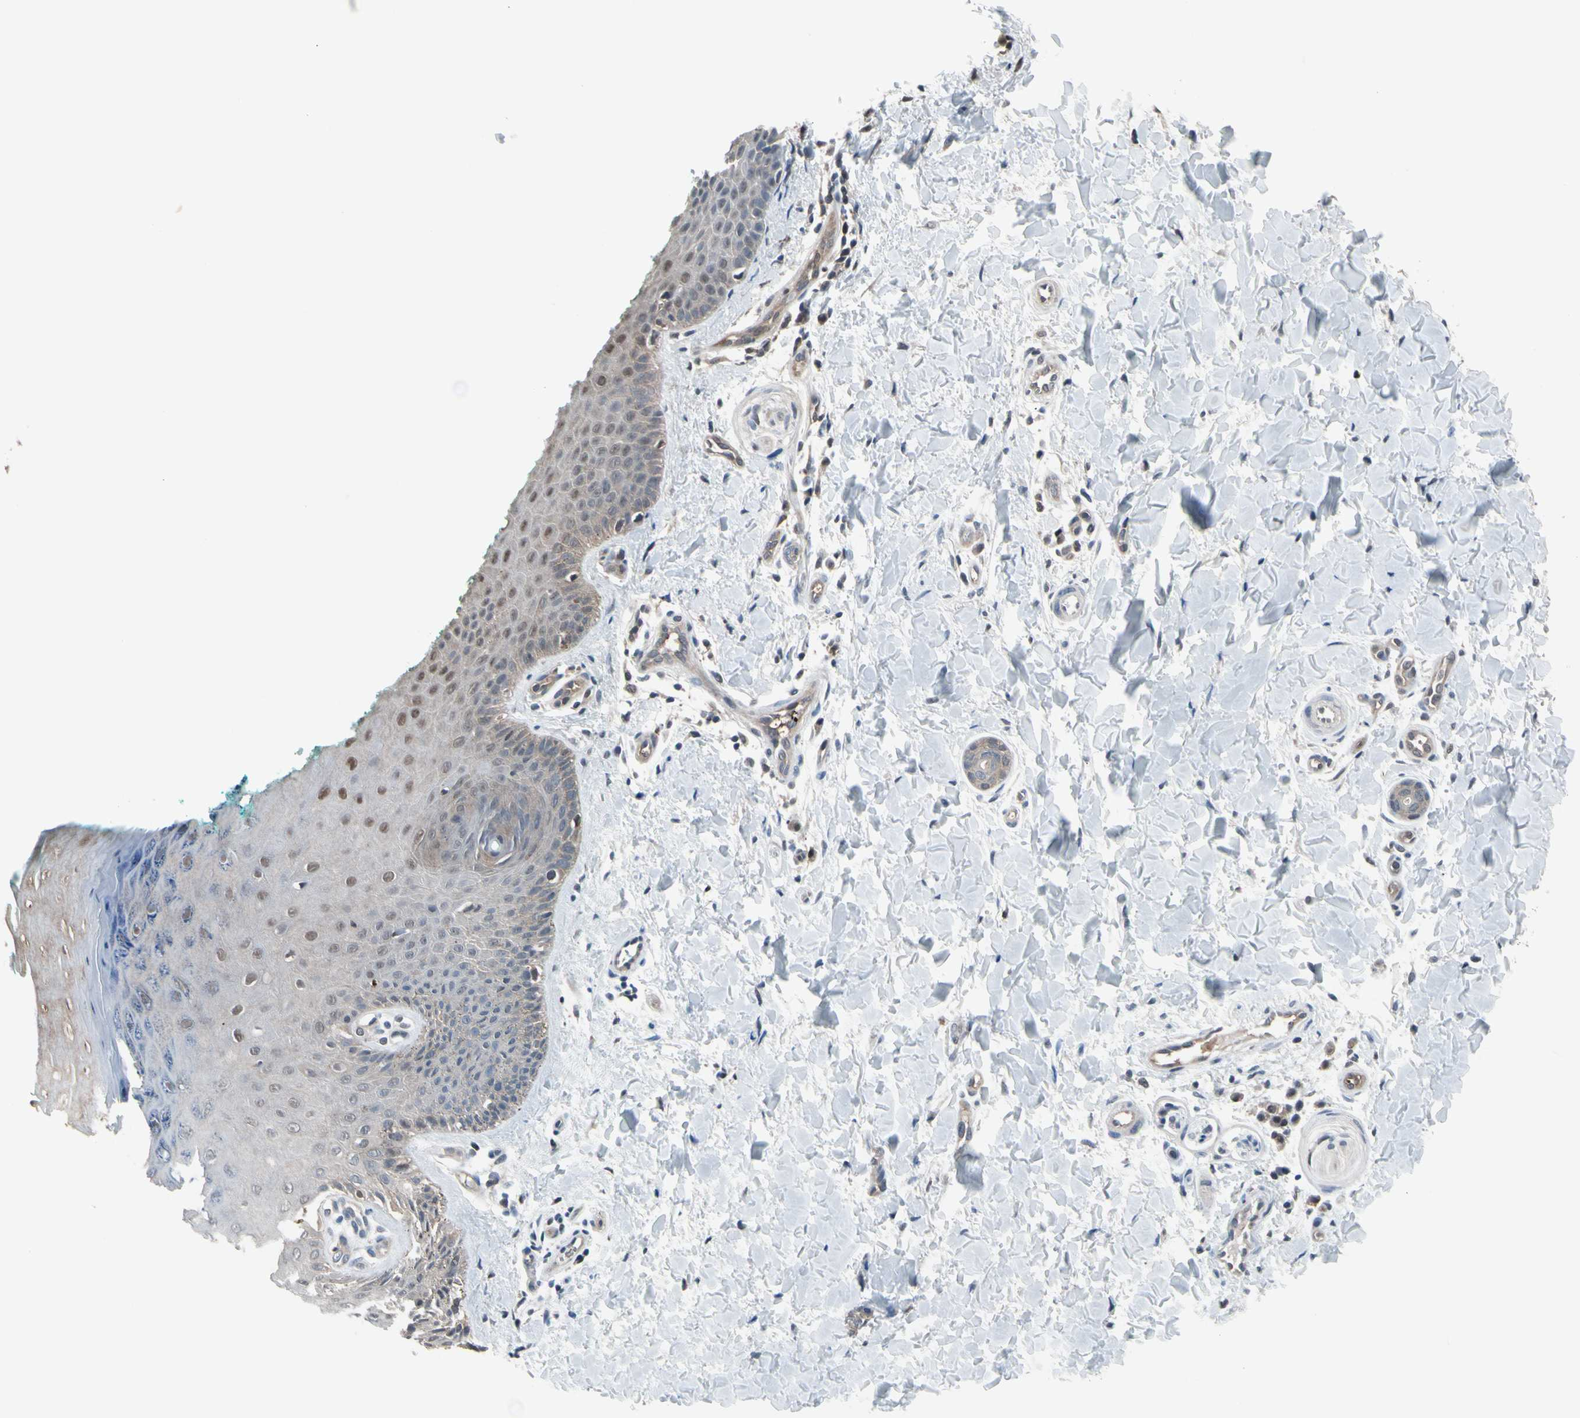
{"staining": {"intensity": "negative", "quantity": "none", "location": "none"}, "tissue": "skin", "cell_type": "Fibroblasts", "image_type": "normal", "snomed": [{"axis": "morphology", "description": "Normal tissue, NOS"}, {"axis": "topography", "description": "Skin"}], "caption": "DAB immunohistochemical staining of normal skin displays no significant expression in fibroblasts.", "gene": "ENSG00000256646", "patient": {"sex": "male", "age": 26}}